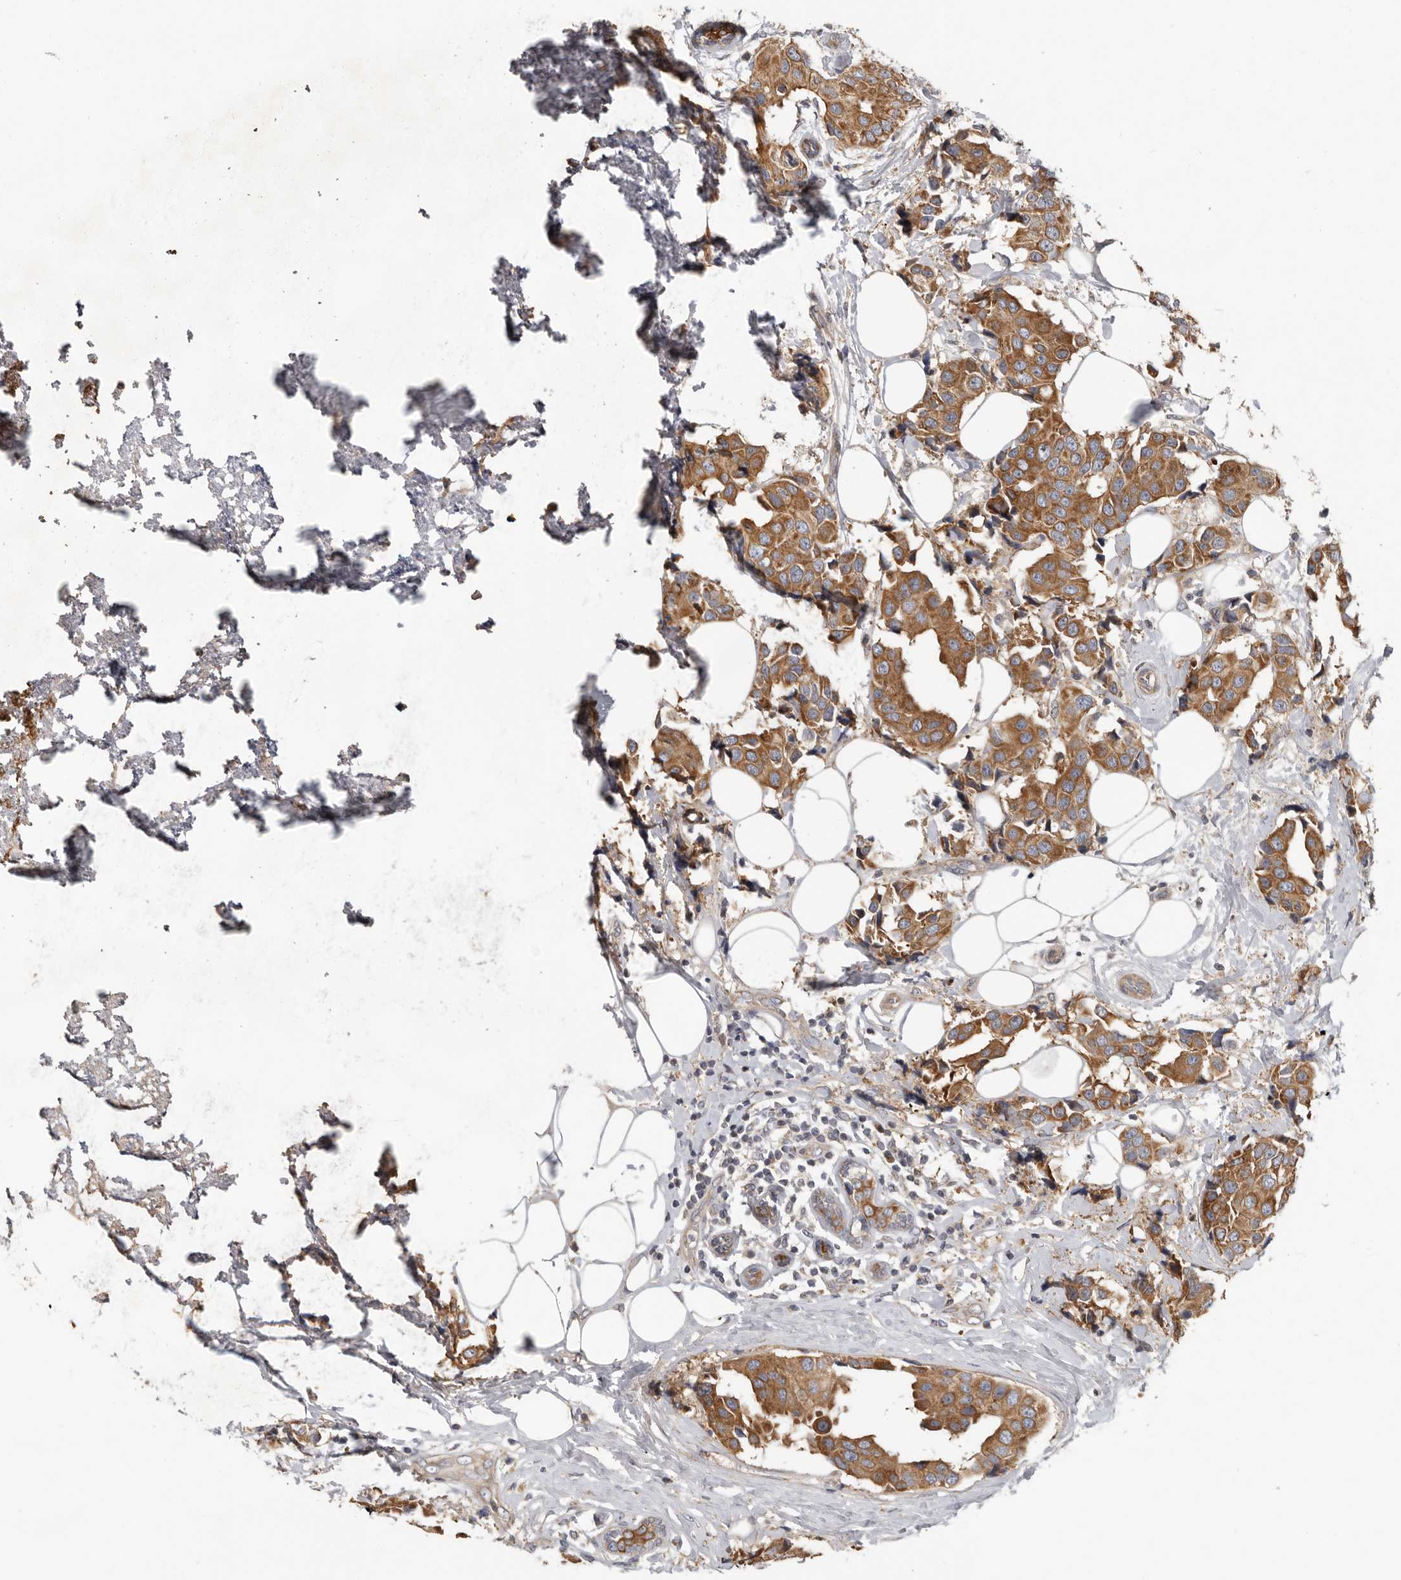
{"staining": {"intensity": "moderate", "quantity": ">75%", "location": "cytoplasmic/membranous"}, "tissue": "breast cancer", "cell_type": "Tumor cells", "image_type": "cancer", "snomed": [{"axis": "morphology", "description": "Normal tissue, NOS"}, {"axis": "morphology", "description": "Duct carcinoma"}, {"axis": "topography", "description": "Breast"}], "caption": "Infiltrating ductal carcinoma (breast) tissue demonstrates moderate cytoplasmic/membranous staining in approximately >75% of tumor cells, visualized by immunohistochemistry. The staining was performed using DAB (3,3'-diaminobenzidine) to visualize the protein expression in brown, while the nuclei were stained in blue with hematoxylin (Magnification: 20x).", "gene": "UNK", "patient": {"sex": "female", "age": 39}}